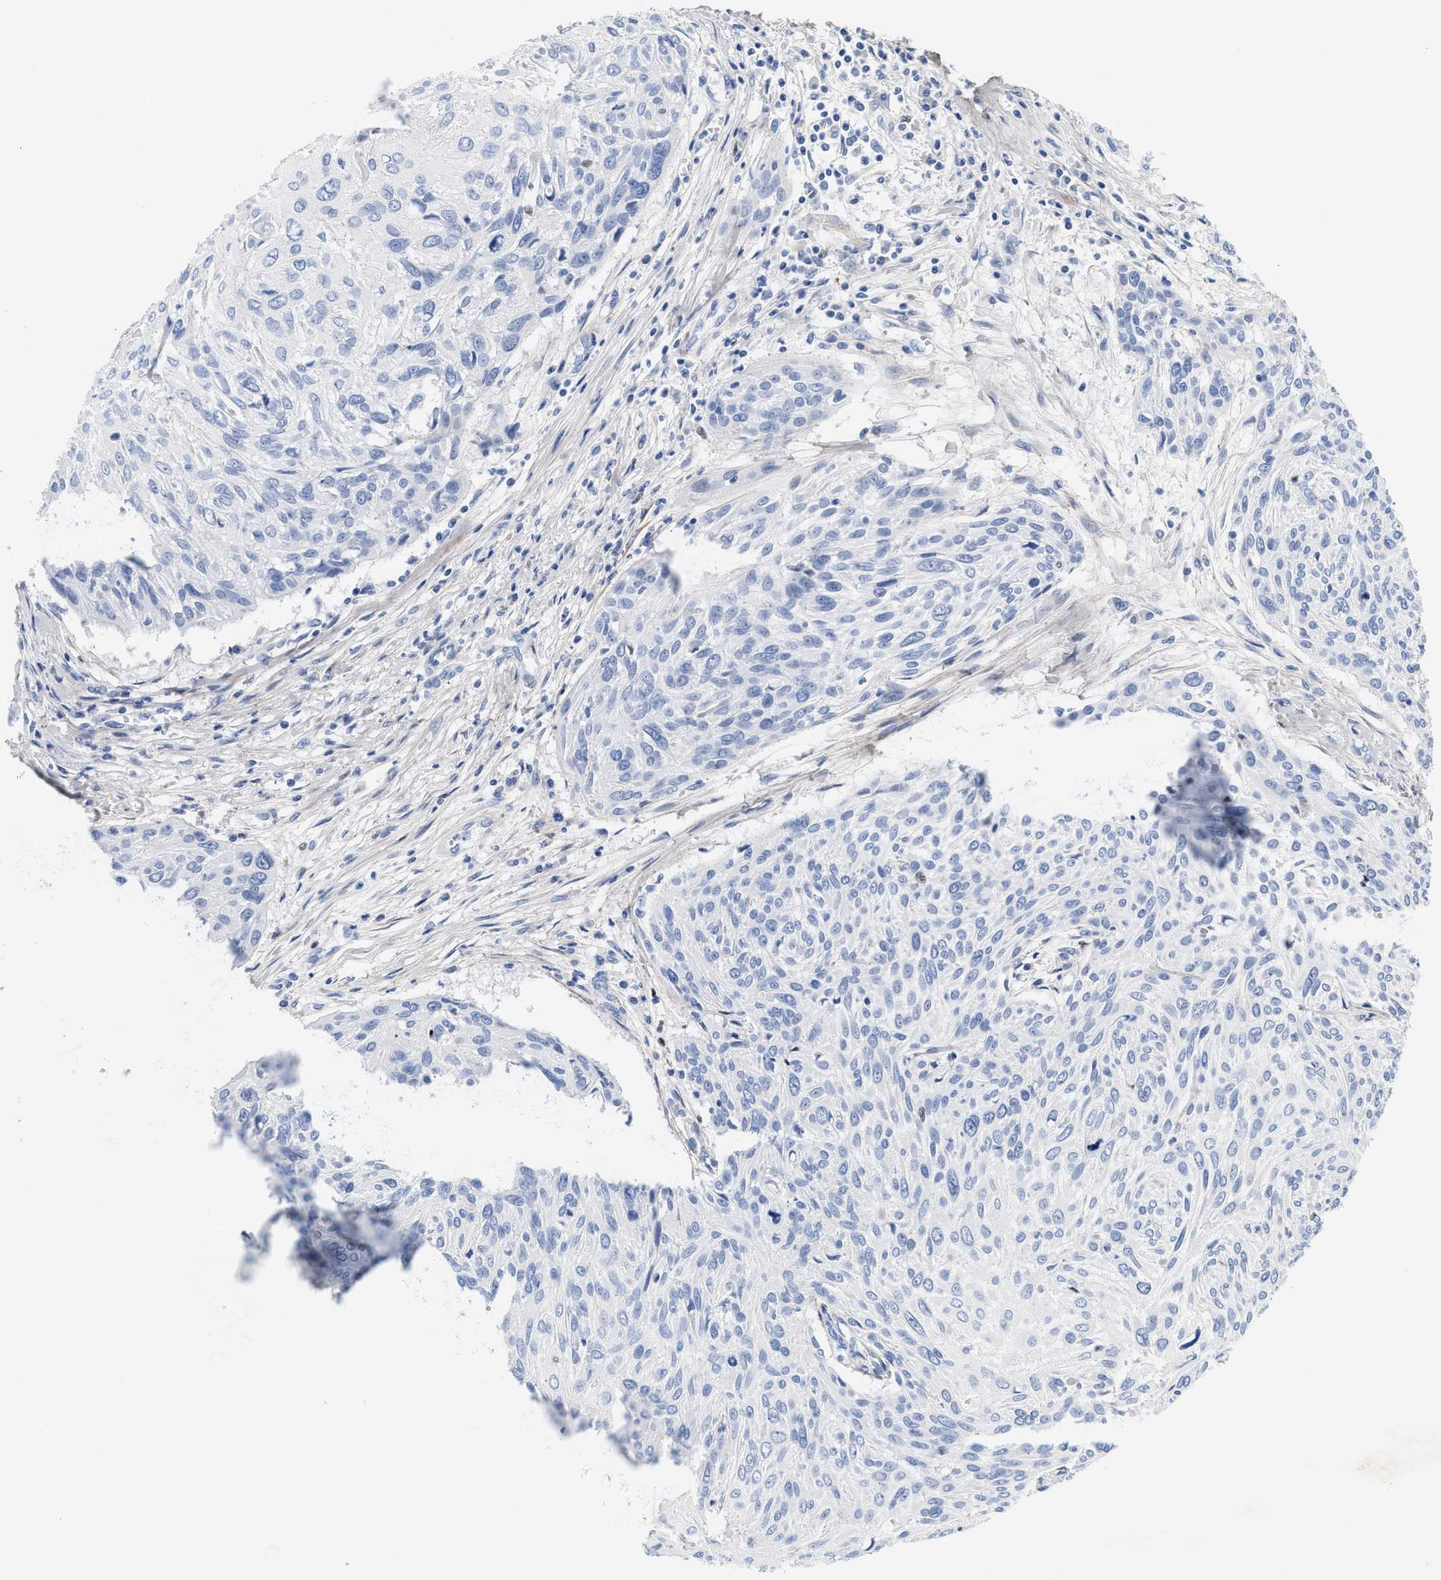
{"staining": {"intensity": "negative", "quantity": "none", "location": "none"}, "tissue": "cervical cancer", "cell_type": "Tumor cells", "image_type": "cancer", "snomed": [{"axis": "morphology", "description": "Squamous cell carcinoma, NOS"}, {"axis": "topography", "description": "Cervix"}], "caption": "Immunohistochemical staining of human cervical cancer demonstrates no significant positivity in tumor cells. (Stains: DAB (3,3'-diaminobenzidine) immunohistochemistry (IHC) with hematoxylin counter stain, Microscopy: brightfield microscopy at high magnification).", "gene": "ACTL7B", "patient": {"sex": "female", "age": 51}}